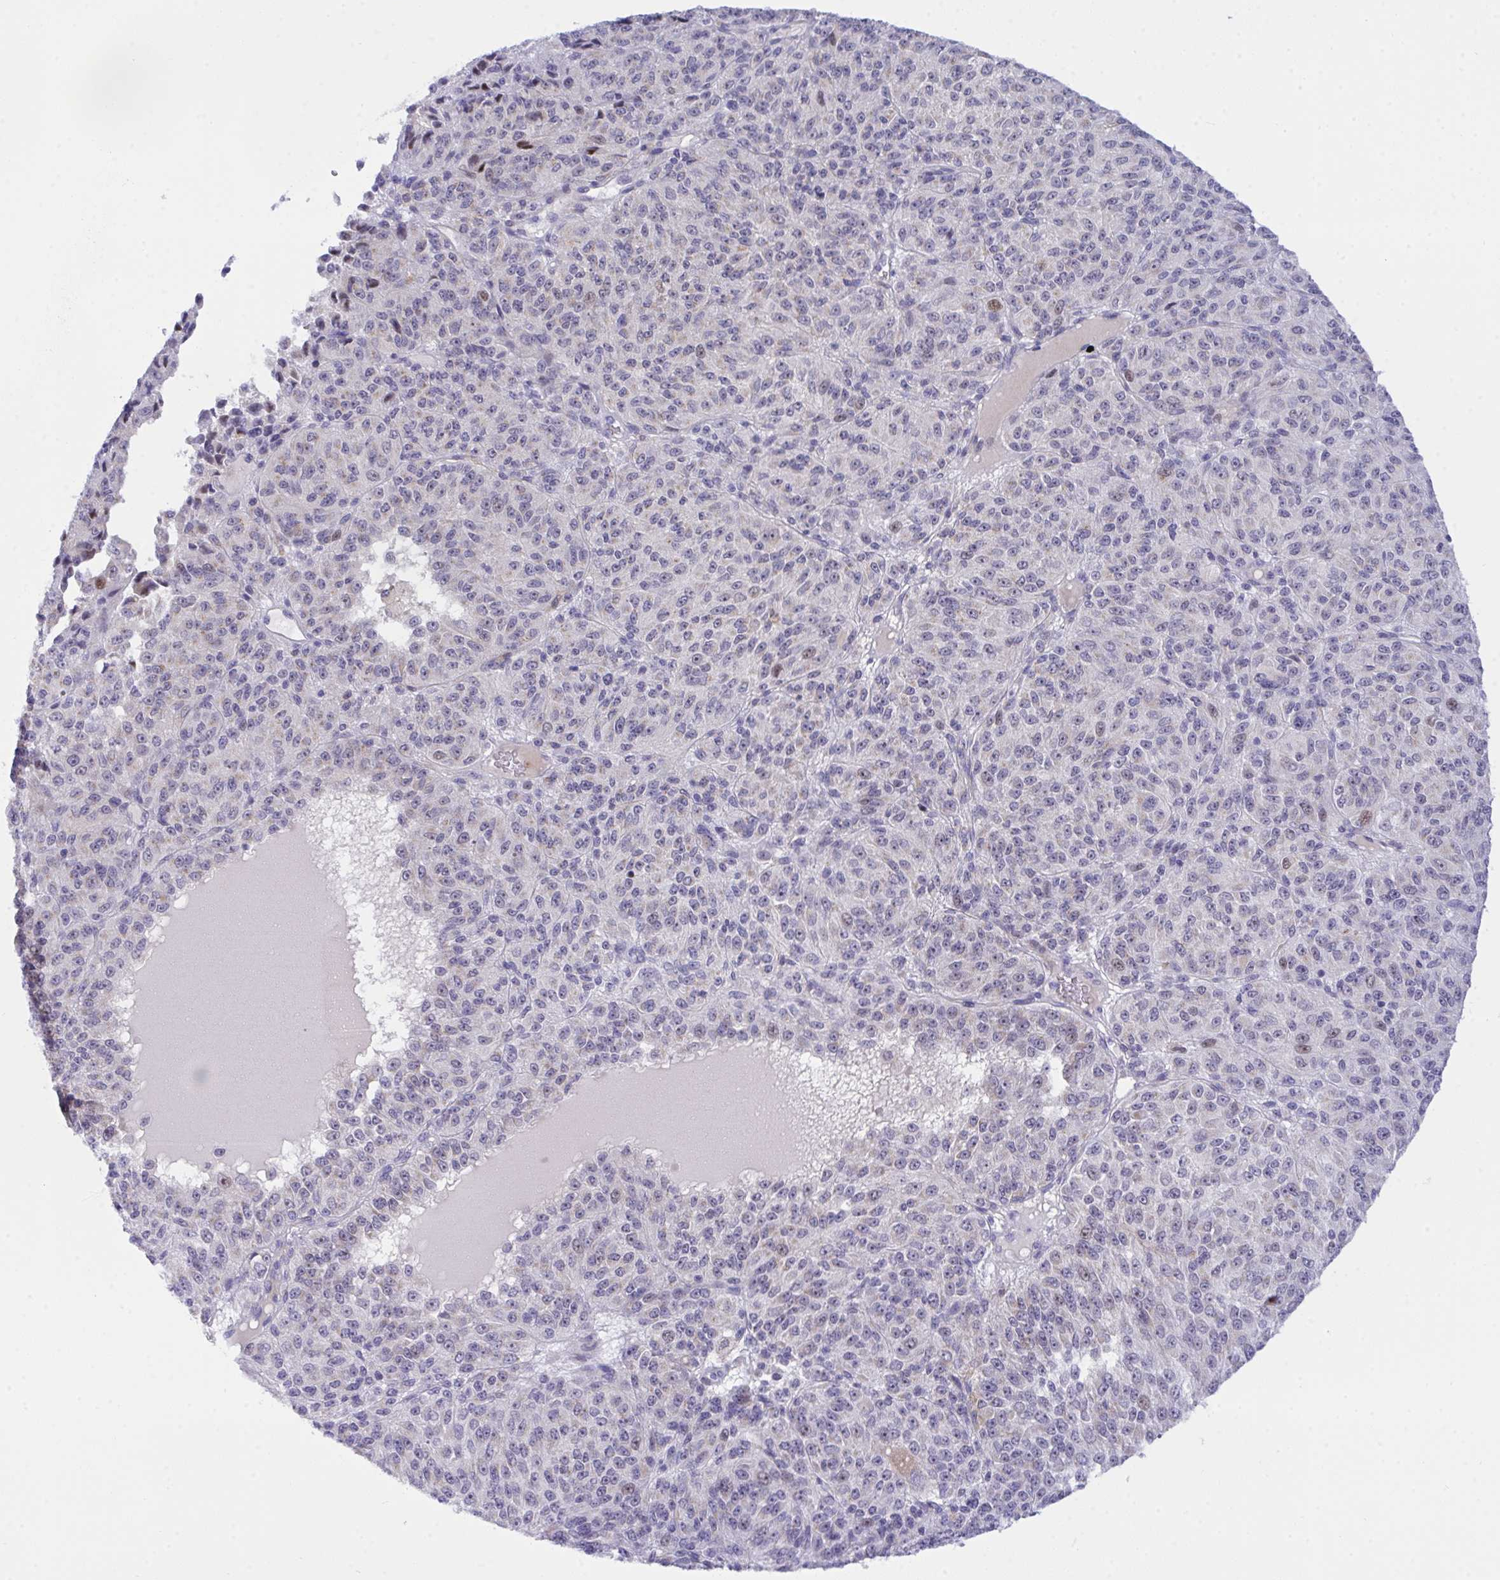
{"staining": {"intensity": "moderate", "quantity": "<25%", "location": "cytoplasmic/membranous,nuclear"}, "tissue": "melanoma", "cell_type": "Tumor cells", "image_type": "cancer", "snomed": [{"axis": "morphology", "description": "Malignant melanoma, Metastatic site"}, {"axis": "topography", "description": "Brain"}], "caption": "Immunohistochemistry (IHC) staining of malignant melanoma (metastatic site), which exhibits low levels of moderate cytoplasmic/membranous and nuclear positivity in approximately <25% of tumor cells indicating moderate cytoplasmic/membranous and nuclear protein positivity. The staining was performed using DAB (3,3'-diaminobenzidine) (brown) for protein detection and nuclei were counterstained in hematoxylin (blue).", "gene": "ZNF554", "patient": {"sex": "female", "age": 56}}